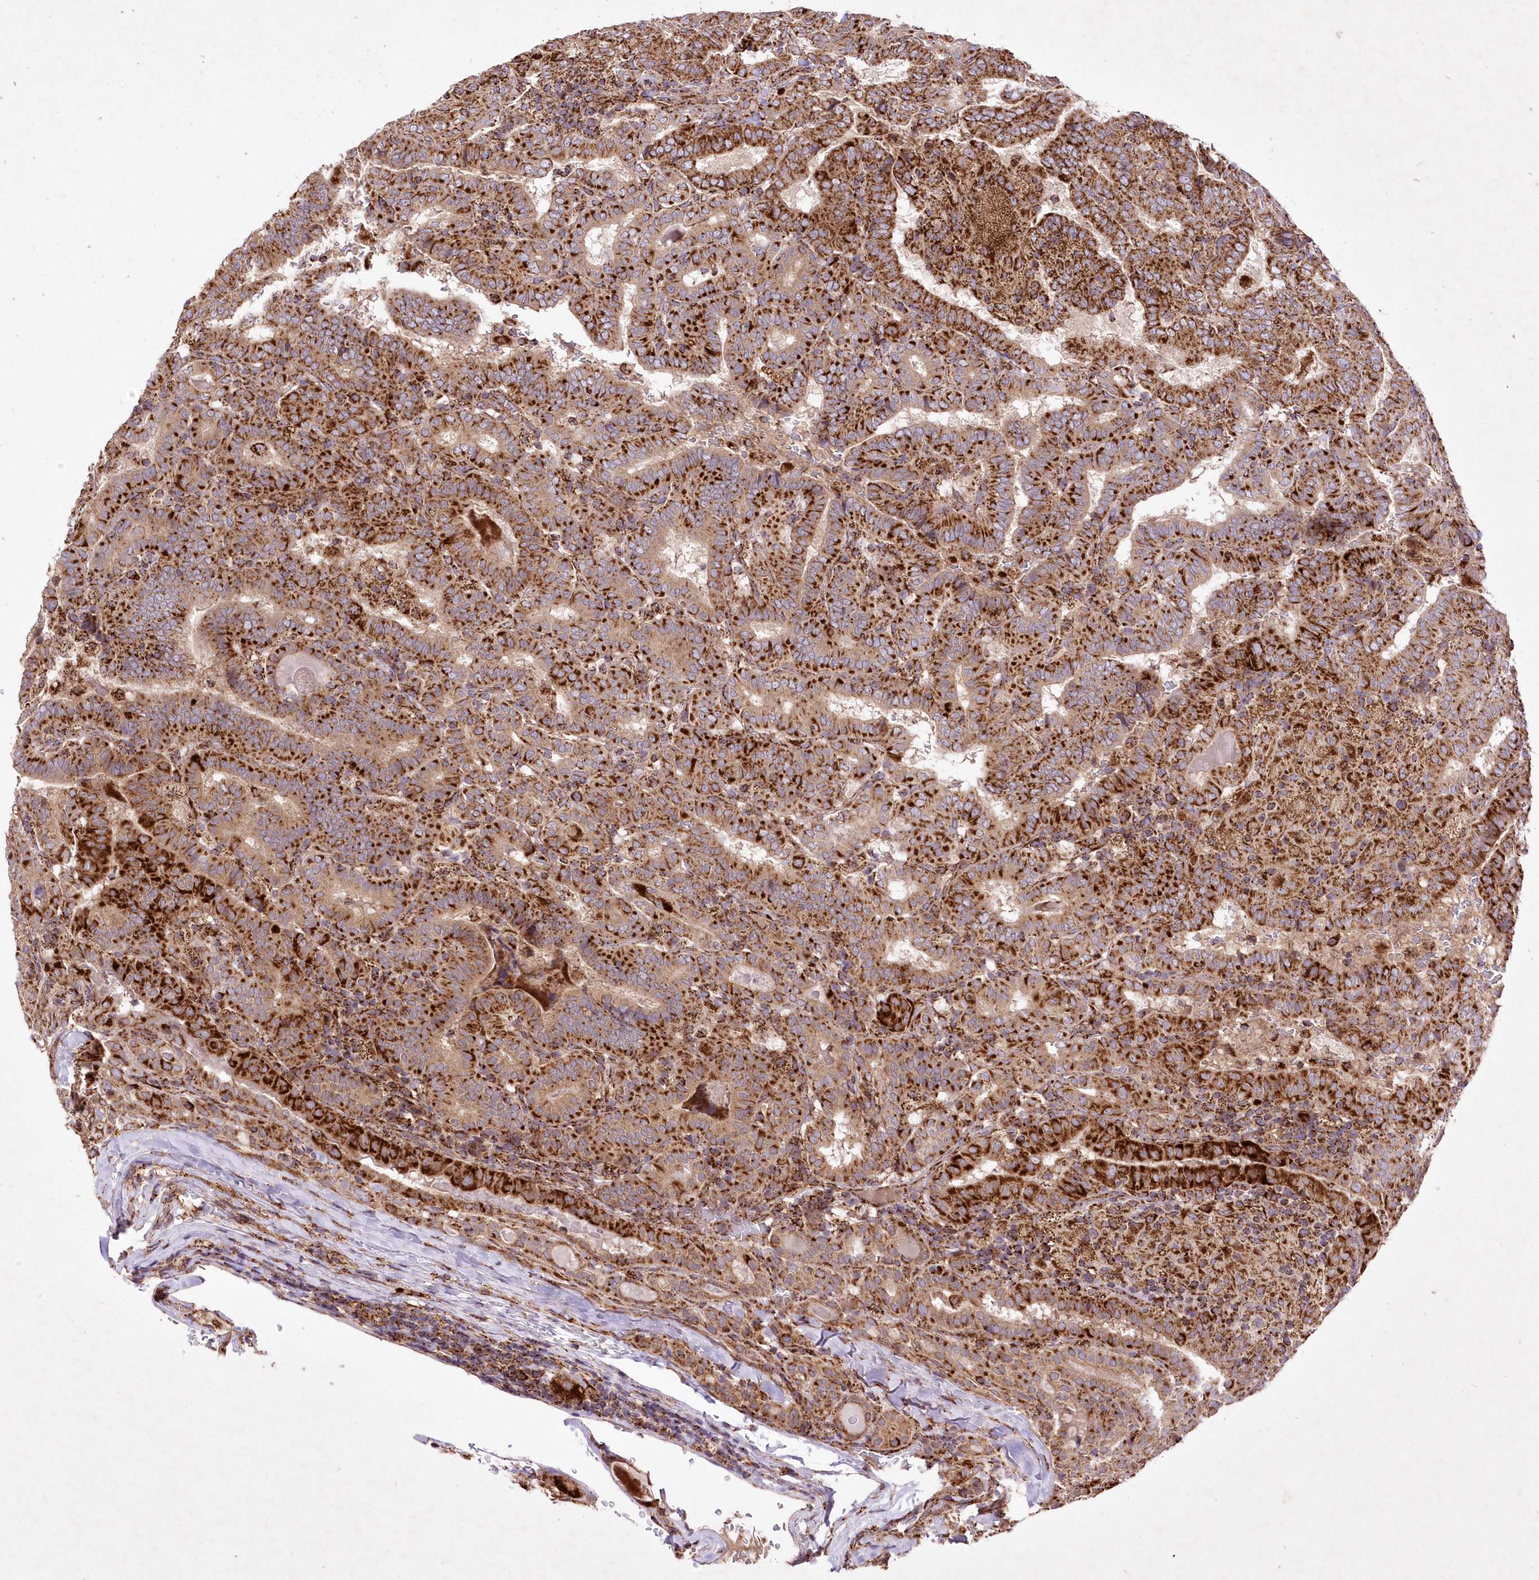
{"staining": {"intensity": "strong", "quantity": ">75%", "location": "cytoplasmic/membranous"}, "tissue": "thyroid cancer", "cell_type": "Tumor cells", "image_type": "cancer", "snomed": [{"axis": "morphology", "description": "Papillary adenocarcinoma, NOS"}, {"axis": "topography", "description": "Thyroid gland"}], "caption": "Thyroid papillary adenocarcinoma was stained to show a protein in brown. There is high levels of strong cytoplasmic/membranous positivity in about >75% of tumor cells.", "gene": "ASNSD1", "patient": {"sex": "female", "age": 72}}